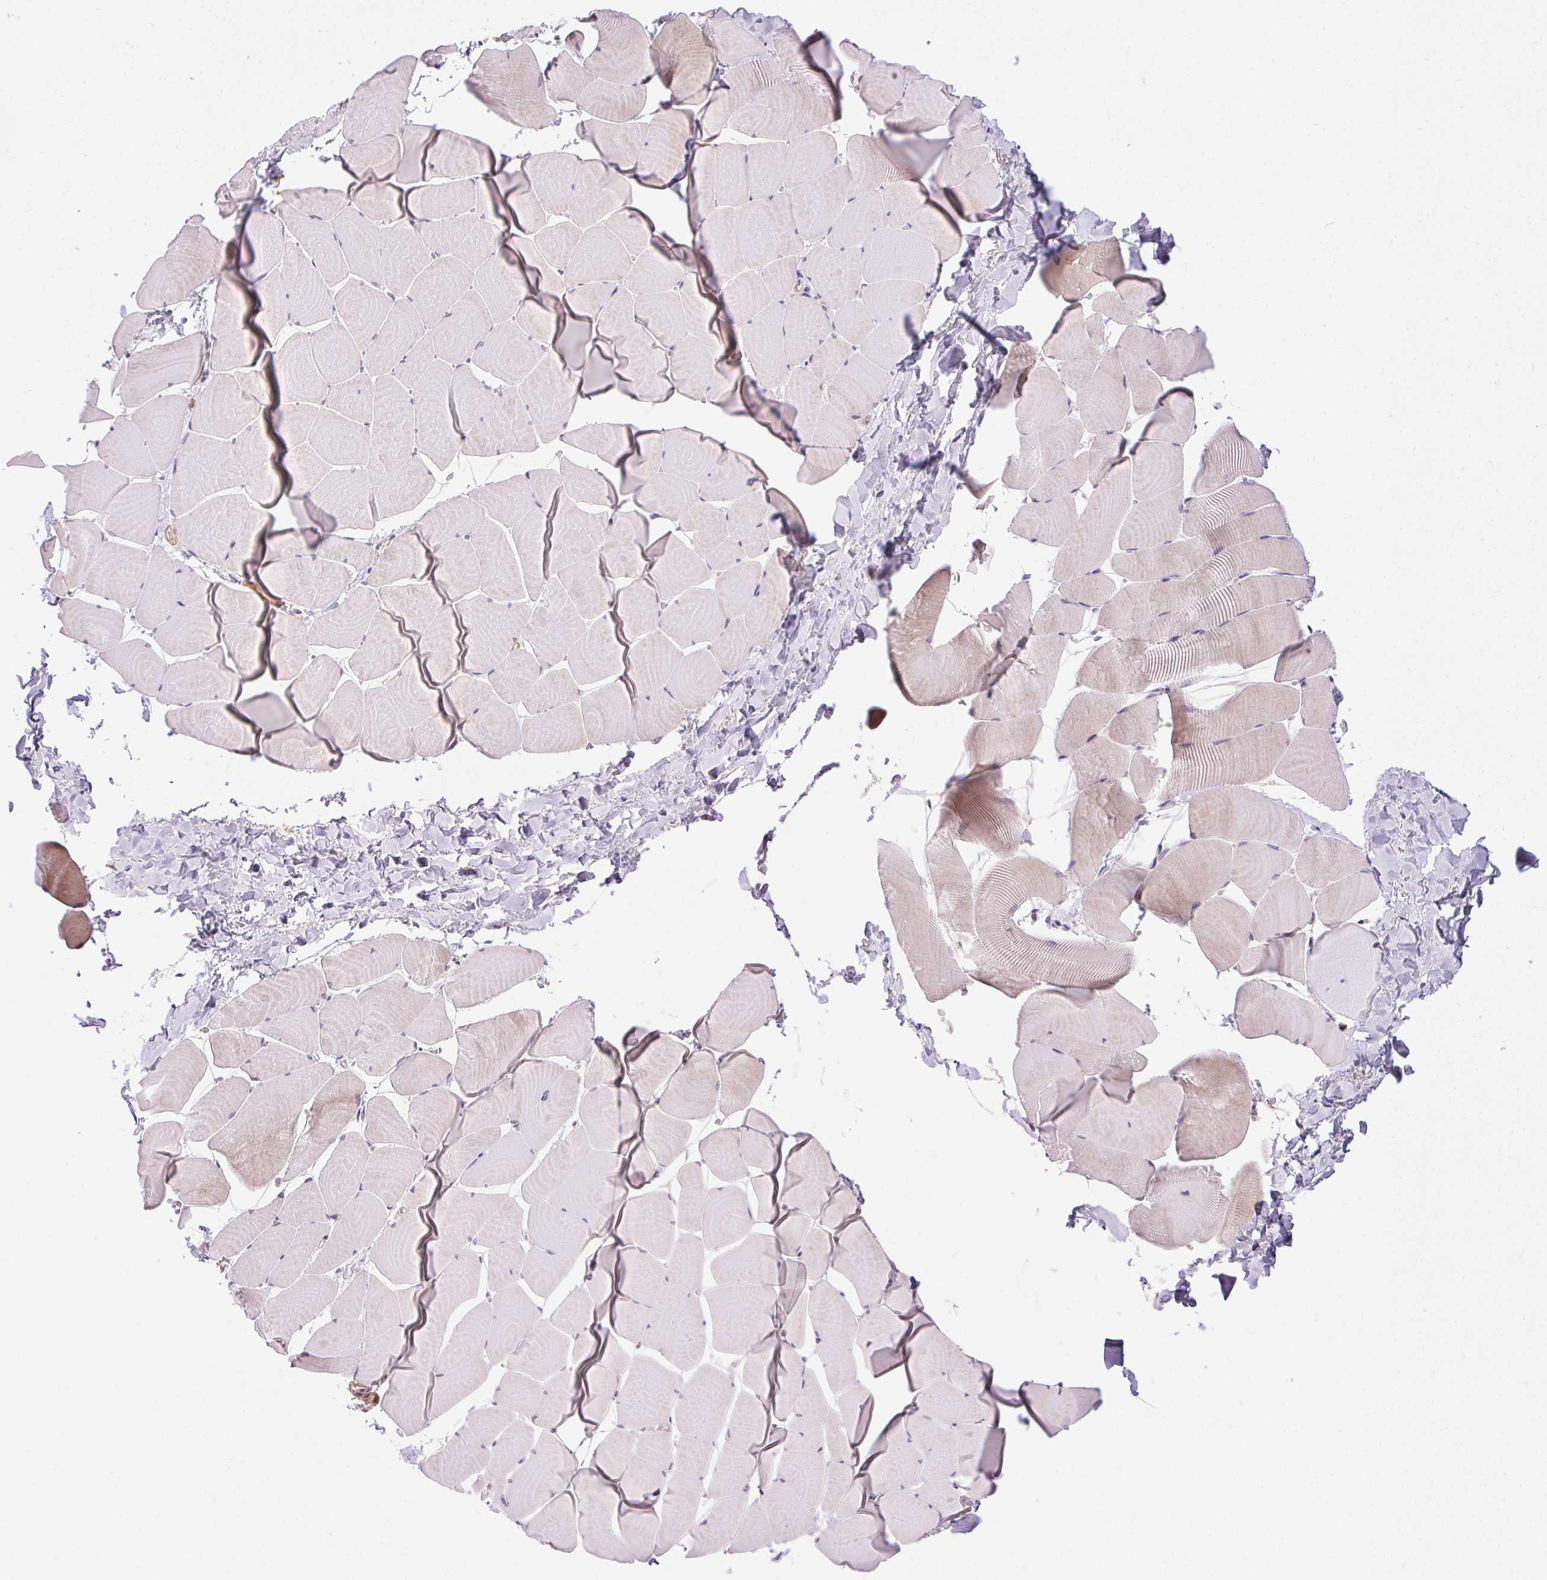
{"staining": {"intensity": "weak", "quantity": "<25%", "location": "cytoplasmic/membranous"}, "tissue": "skeletal muscle", "cell_type": "Myocytes", "image_type": "normal", "snomed": [{"axis": "morphology", "description": "Normal tissue, NOS"}, {"axis": "topography", "description": "Skeletal muscle"}], "caption": "Immunohistochemistry image of benign skeletal muscle: human skeletal muscle stained with DAB (3,3'-diaminobenzidine) demonstrates no significant protein staining in myocytes. The staining was performed using DAB (3,3'-diaminobenzidine) to visualize the protein expression in brown, while the nuclei were stained in blue with hematoxylin (Magnification: 20x).", "gene": "TMEM52B", "patient": {"sex": "male", "age": 25}}